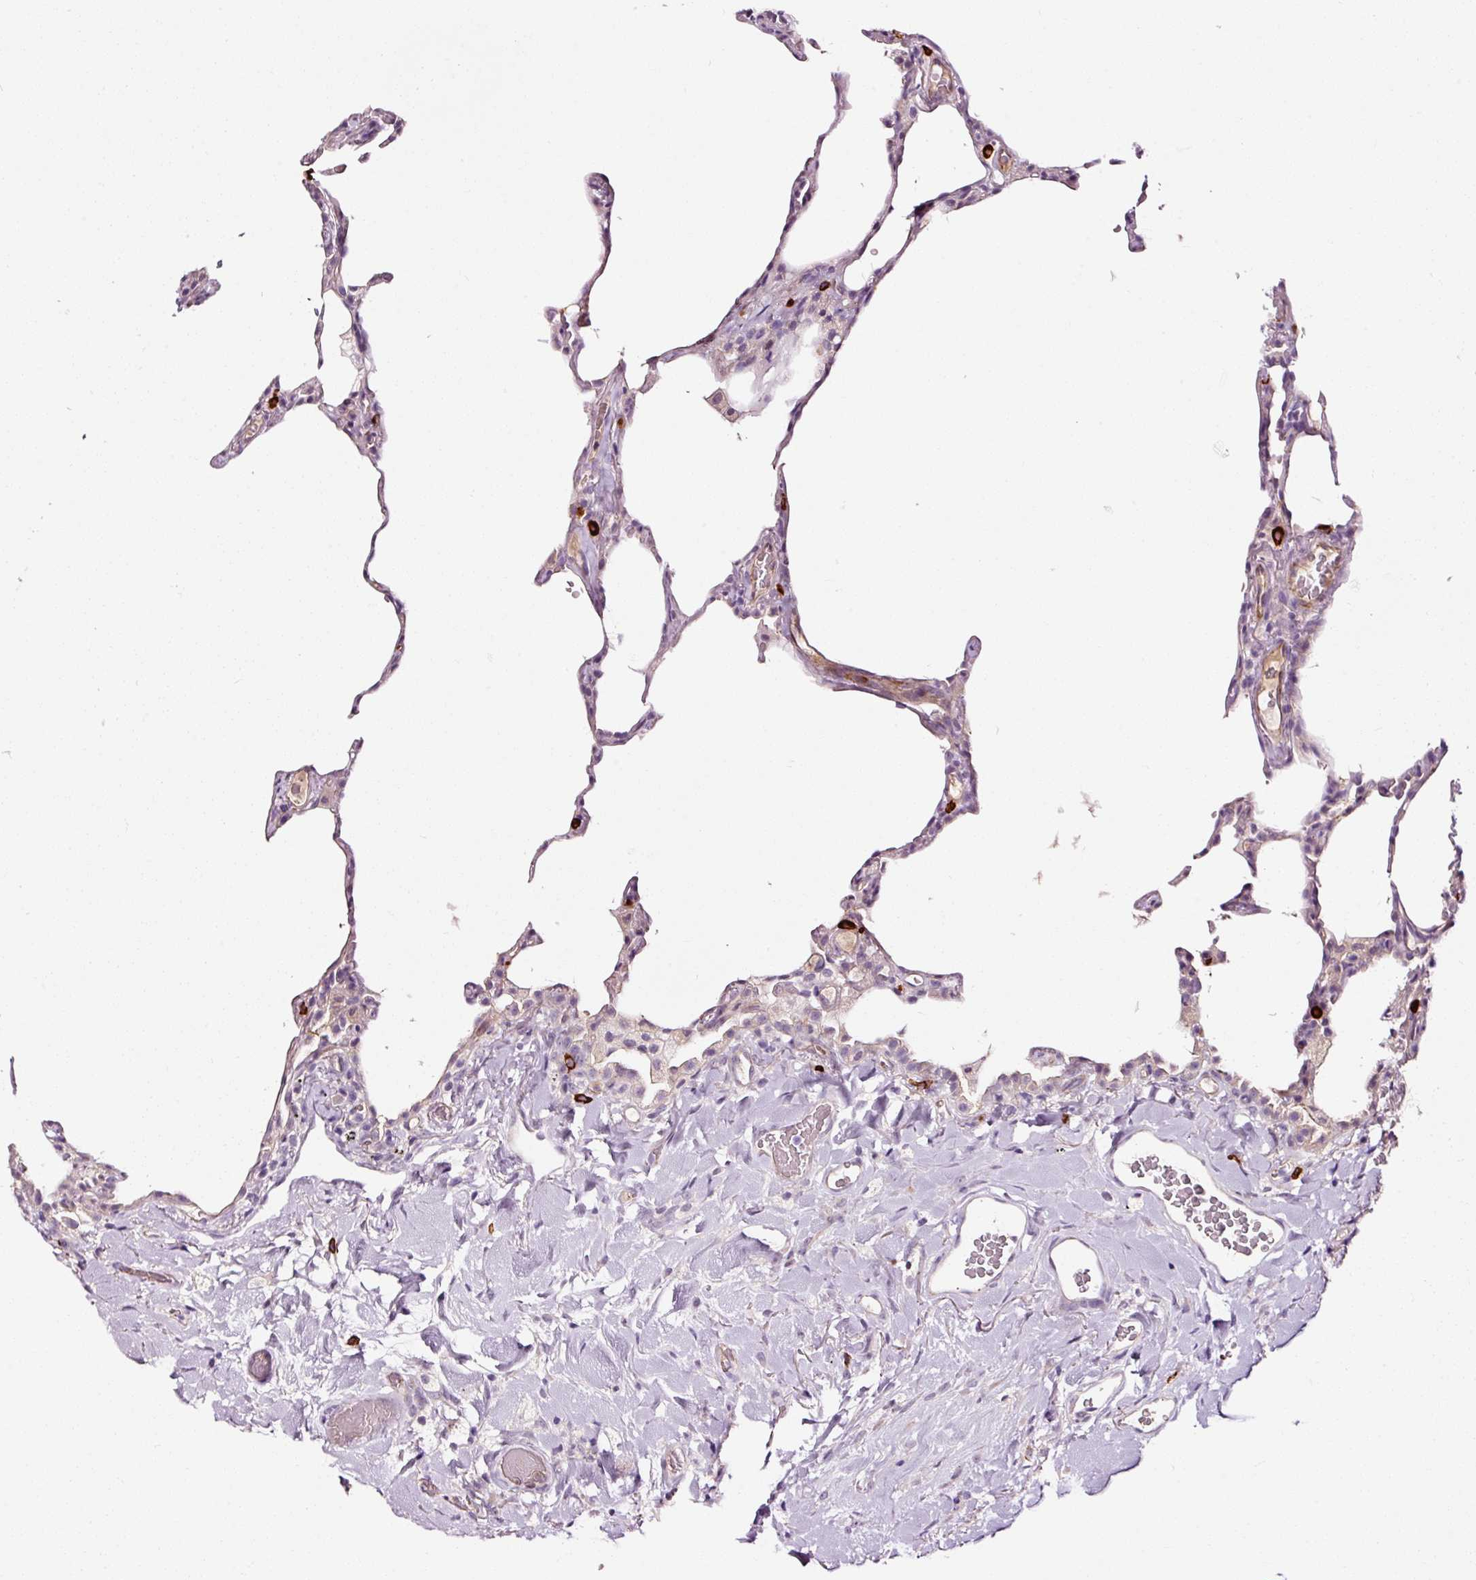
{"staining": {"intensity": "negative", "quantity": "none", "location": "none"}, "tissue": "lung", "cell_type": "Alveolar cells", "image_type": "normal", "snomed": [{"axis": "morphology", "description": "Normal tissue, NOS"}, {"axis": "topography", "description": "Lung"}], "caption": "IHC photomicrograph of unremarkable human lung stained for a protein (brown), which shows no expression in alveolar cells. Brightfield microscopy of immunohistochemistry stained with DAB (3,3'-diaminobenzidine) (brown) and hematoxylin (blue), captured at high magnification.", "gene": "ABCB4", "patient": {"sex": "female", "age": 57}}